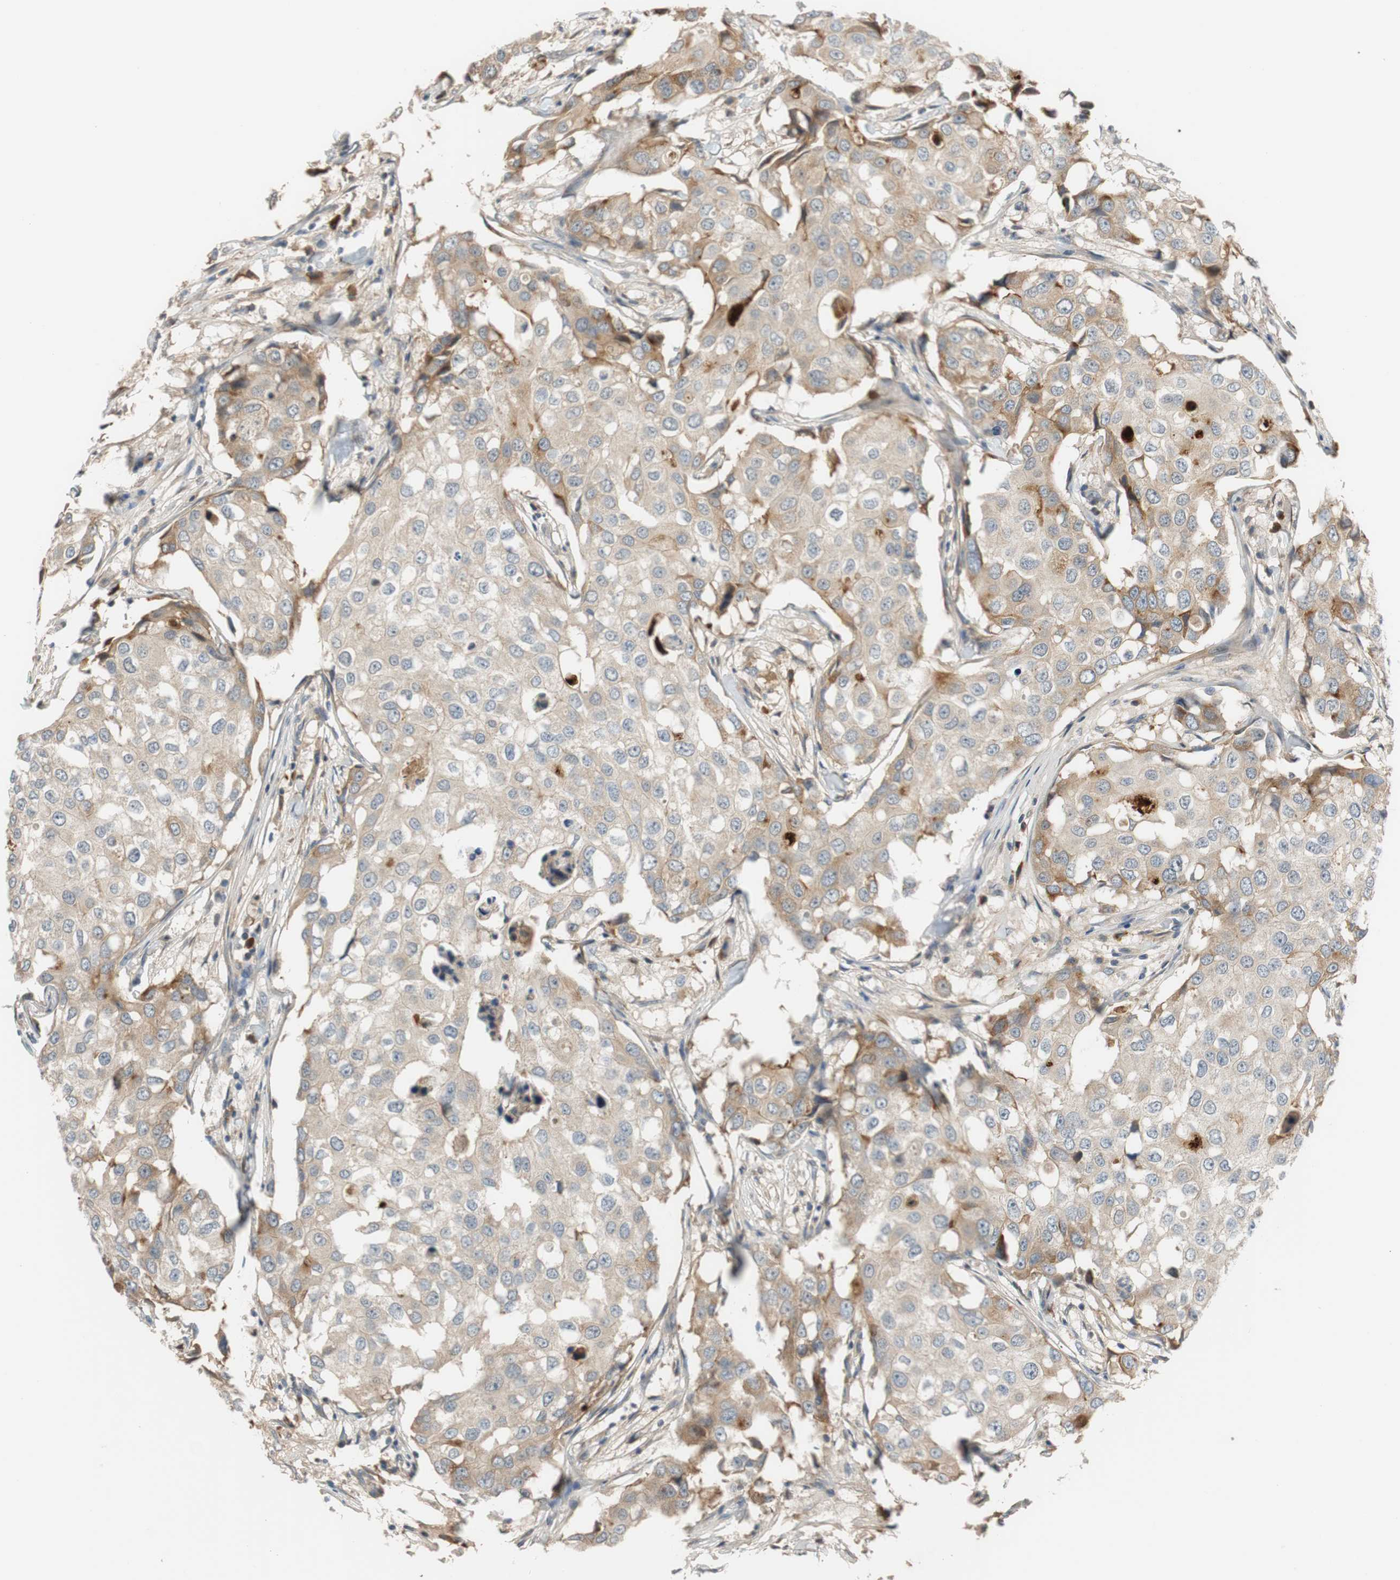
{"staining": {"intensity": "weak", "quantity": ">75%", "location": "cytoplasmic/membranous"}, "tissue": "breast cancer", "cell_type": "Tumor cells", "image_type": "cancer", "snomed": [{"axis": "morphology", "description": "Duct carcinoma"}, {"axis": "topography", "description": "Breast"}], "caption": "Protein staining by immunohistochemistry (IHC) reveals weak cytoplasmic/membranous positivity in approximately >75% of tumor cells in breast cancer. (Stains: DAB in brown, nuclei in blue, Microscopy: brightfield microscopy at high magnification).", "gene": "C4A", "patient": {"sex": "female", "age": 27}}